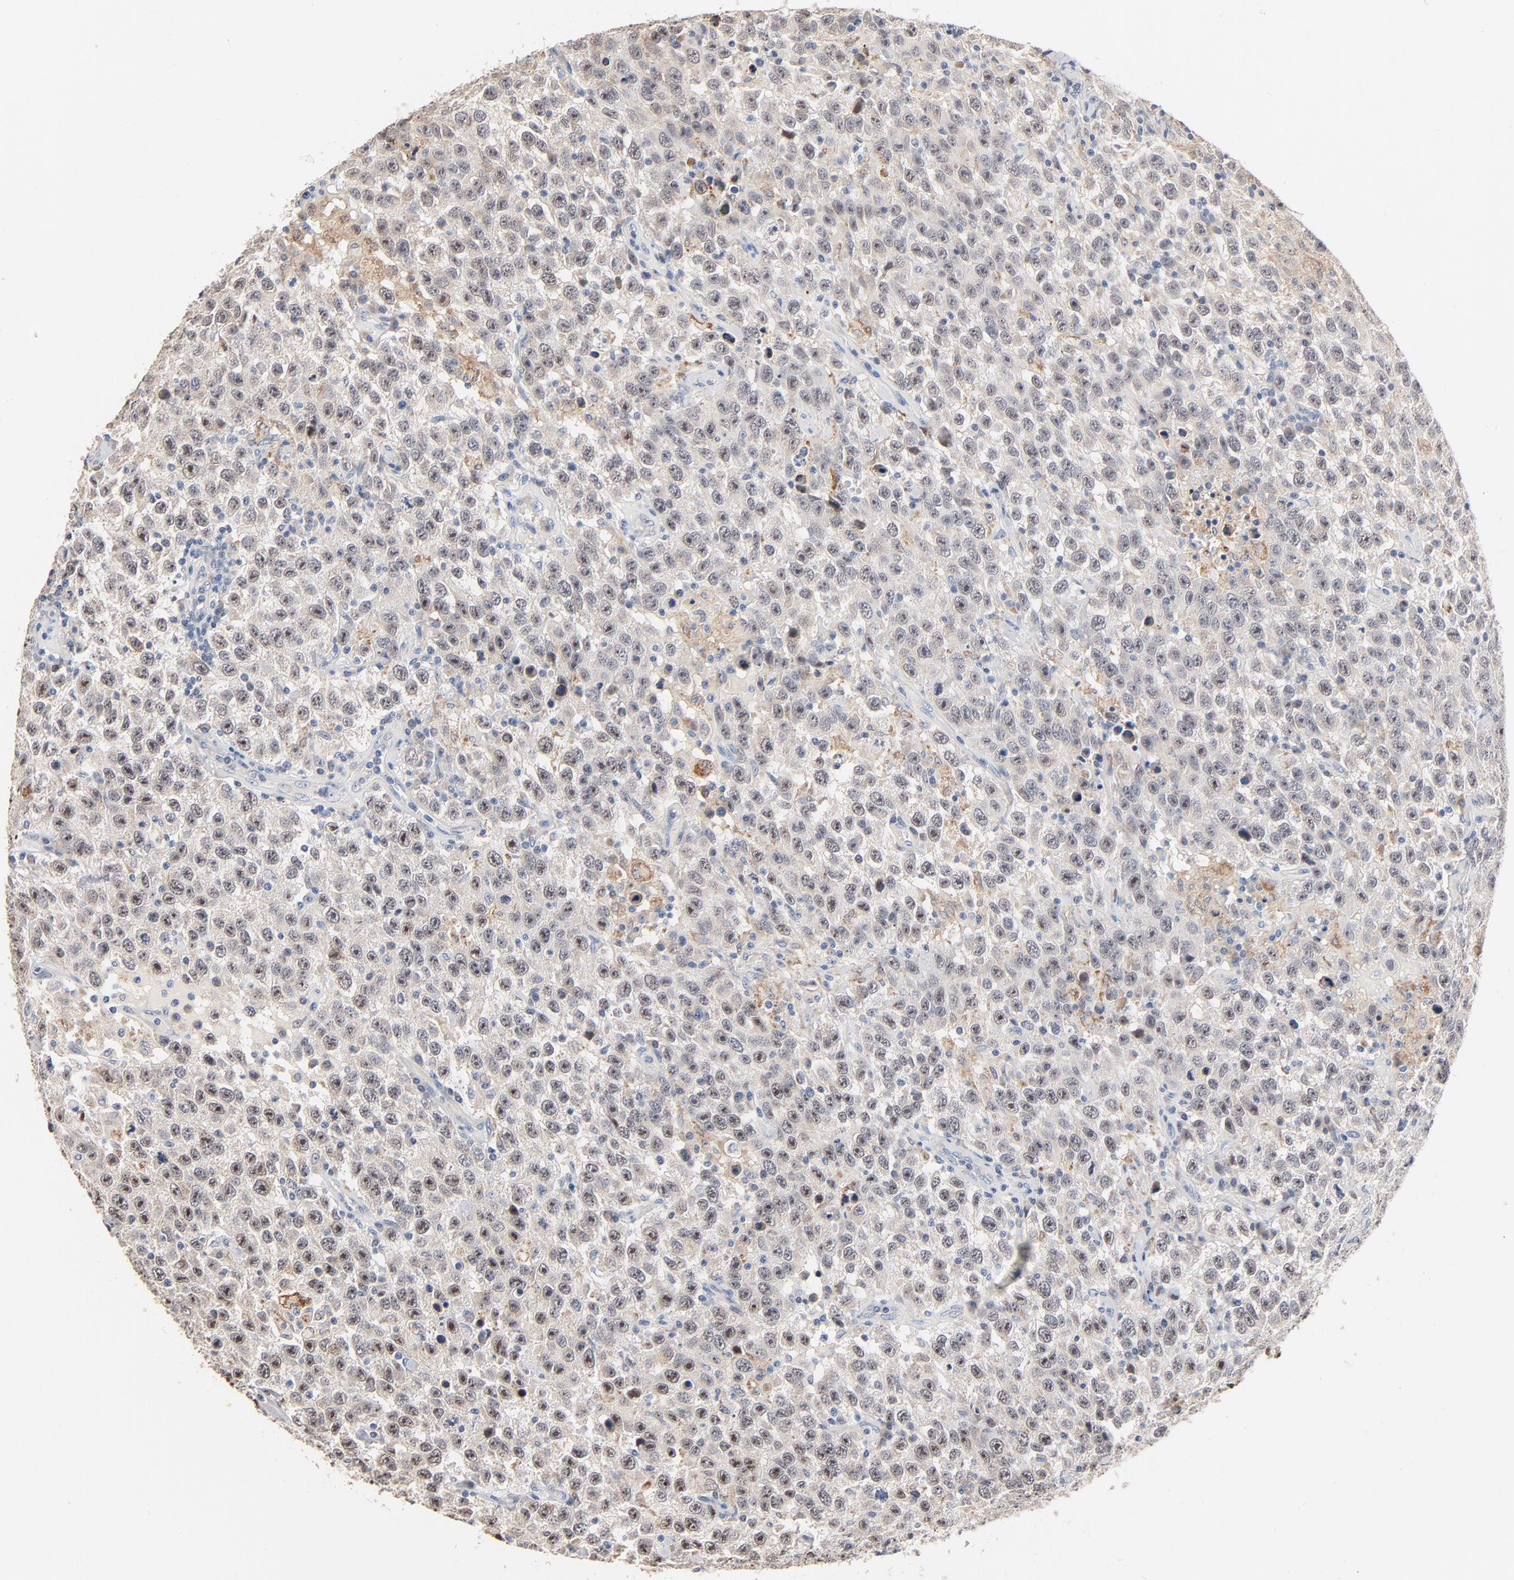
{"staining": {"intensity": "weak", "quantity": ">75%", "location": "cytoplasmic/membranous,nuclear"}, "tissue": "testis cancer", "cell_type": "Tumor cells", "image_type": "cancer", "snomed": [{"axis": "morphology", "description": "Seminoma, NOS"}, {"axis": "topography", "description": "Testis"}], "caption": "Testis cancer stained with a protein marker shows weak staining in tumor cells.", "gene": "ZDHHC8", "patient": {"sex": "male", "age": 41}}